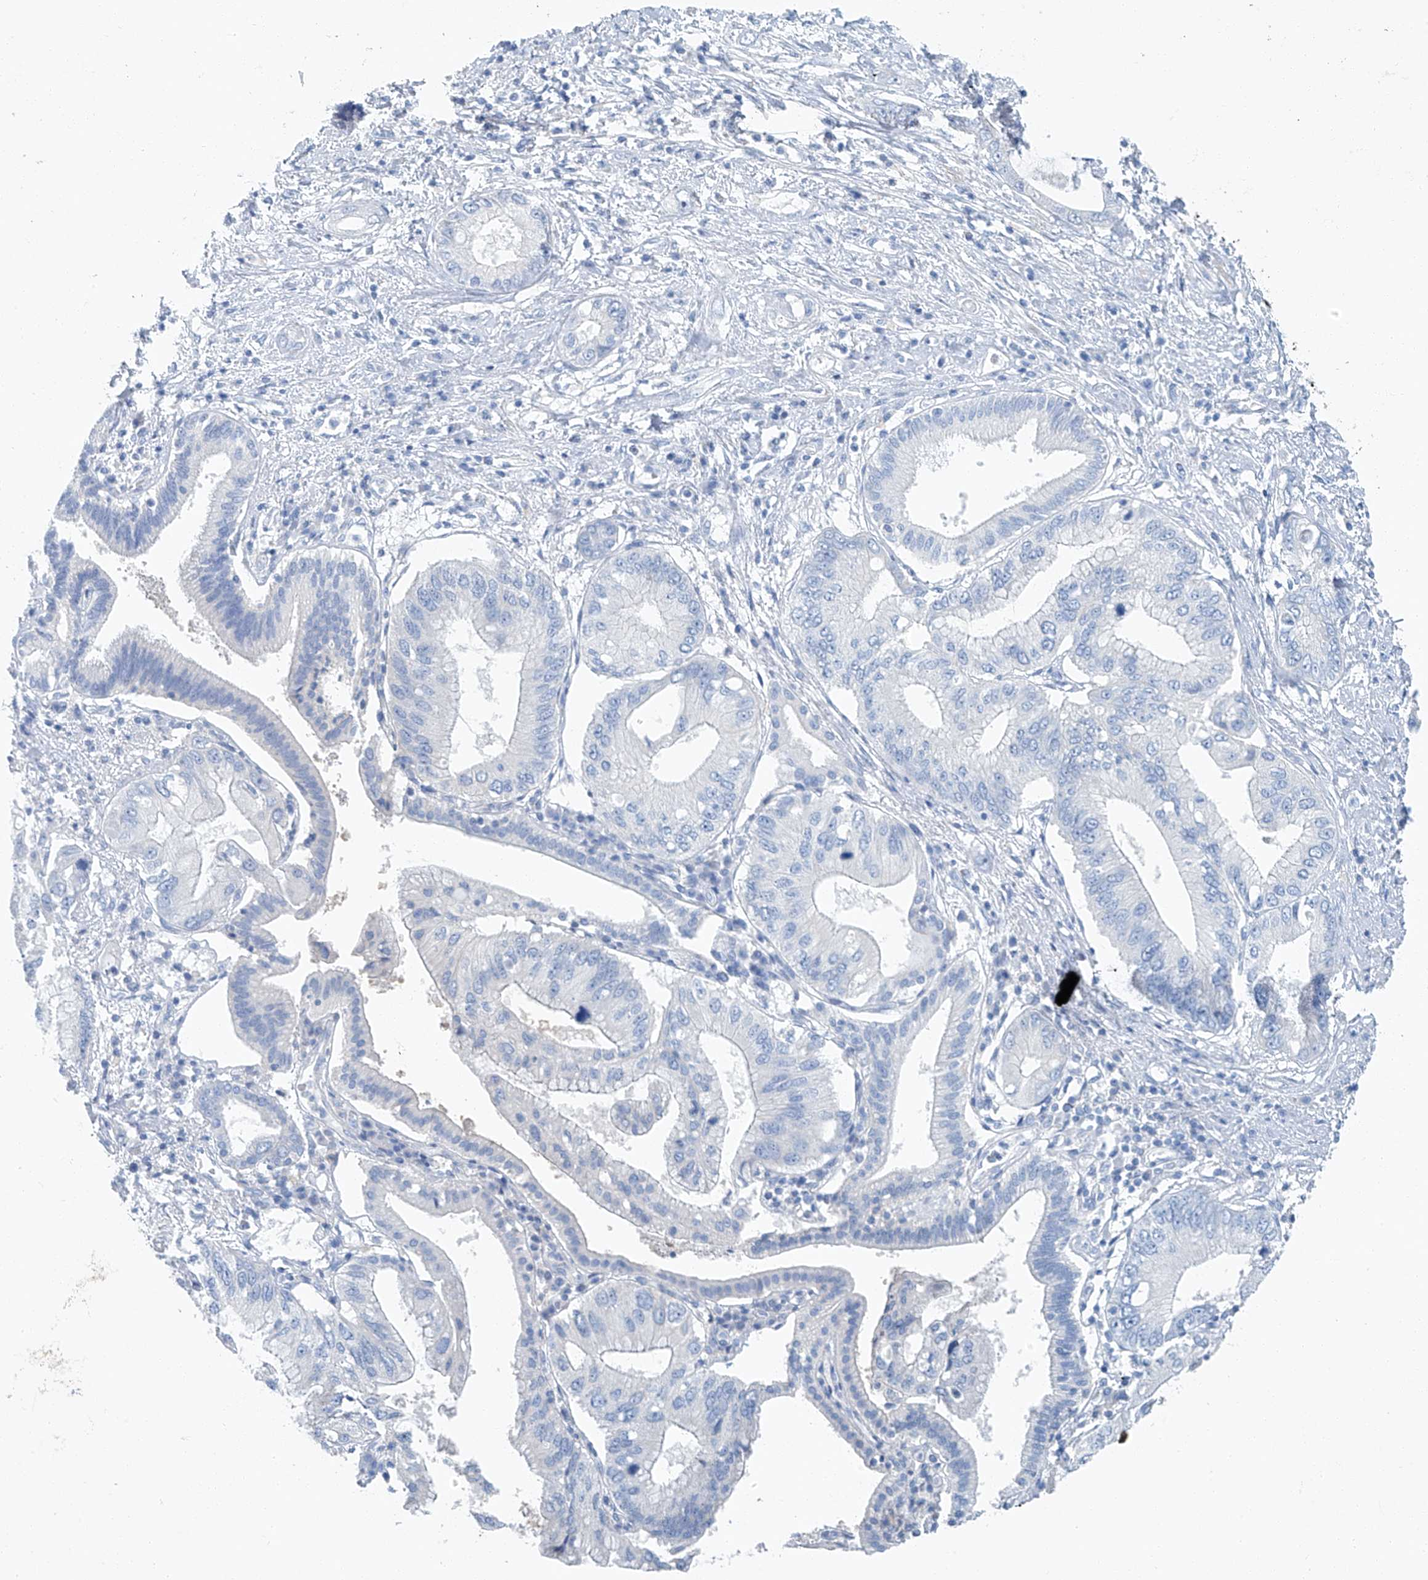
{"staining": {"intensity": "negative", "quantity": "none", "location": "none"}, "tissue": "pancreatic cancer", "cell_type": "Tumor cells", "image_type": "cancer", "snomed": [{"axis": "morphology", "description": "Inflammation, NOS"}, {"axis": "morphology", "description": "Adenocarcinoma, NOS"}, {"axis": "topography", "description": "Pancreas"}], "caption": "Protein analysis of pancreatic cancer shows no significant expression in tumor cells.", "gene": "C1orf87", "patient": {"sex": "female", "age": 56}}